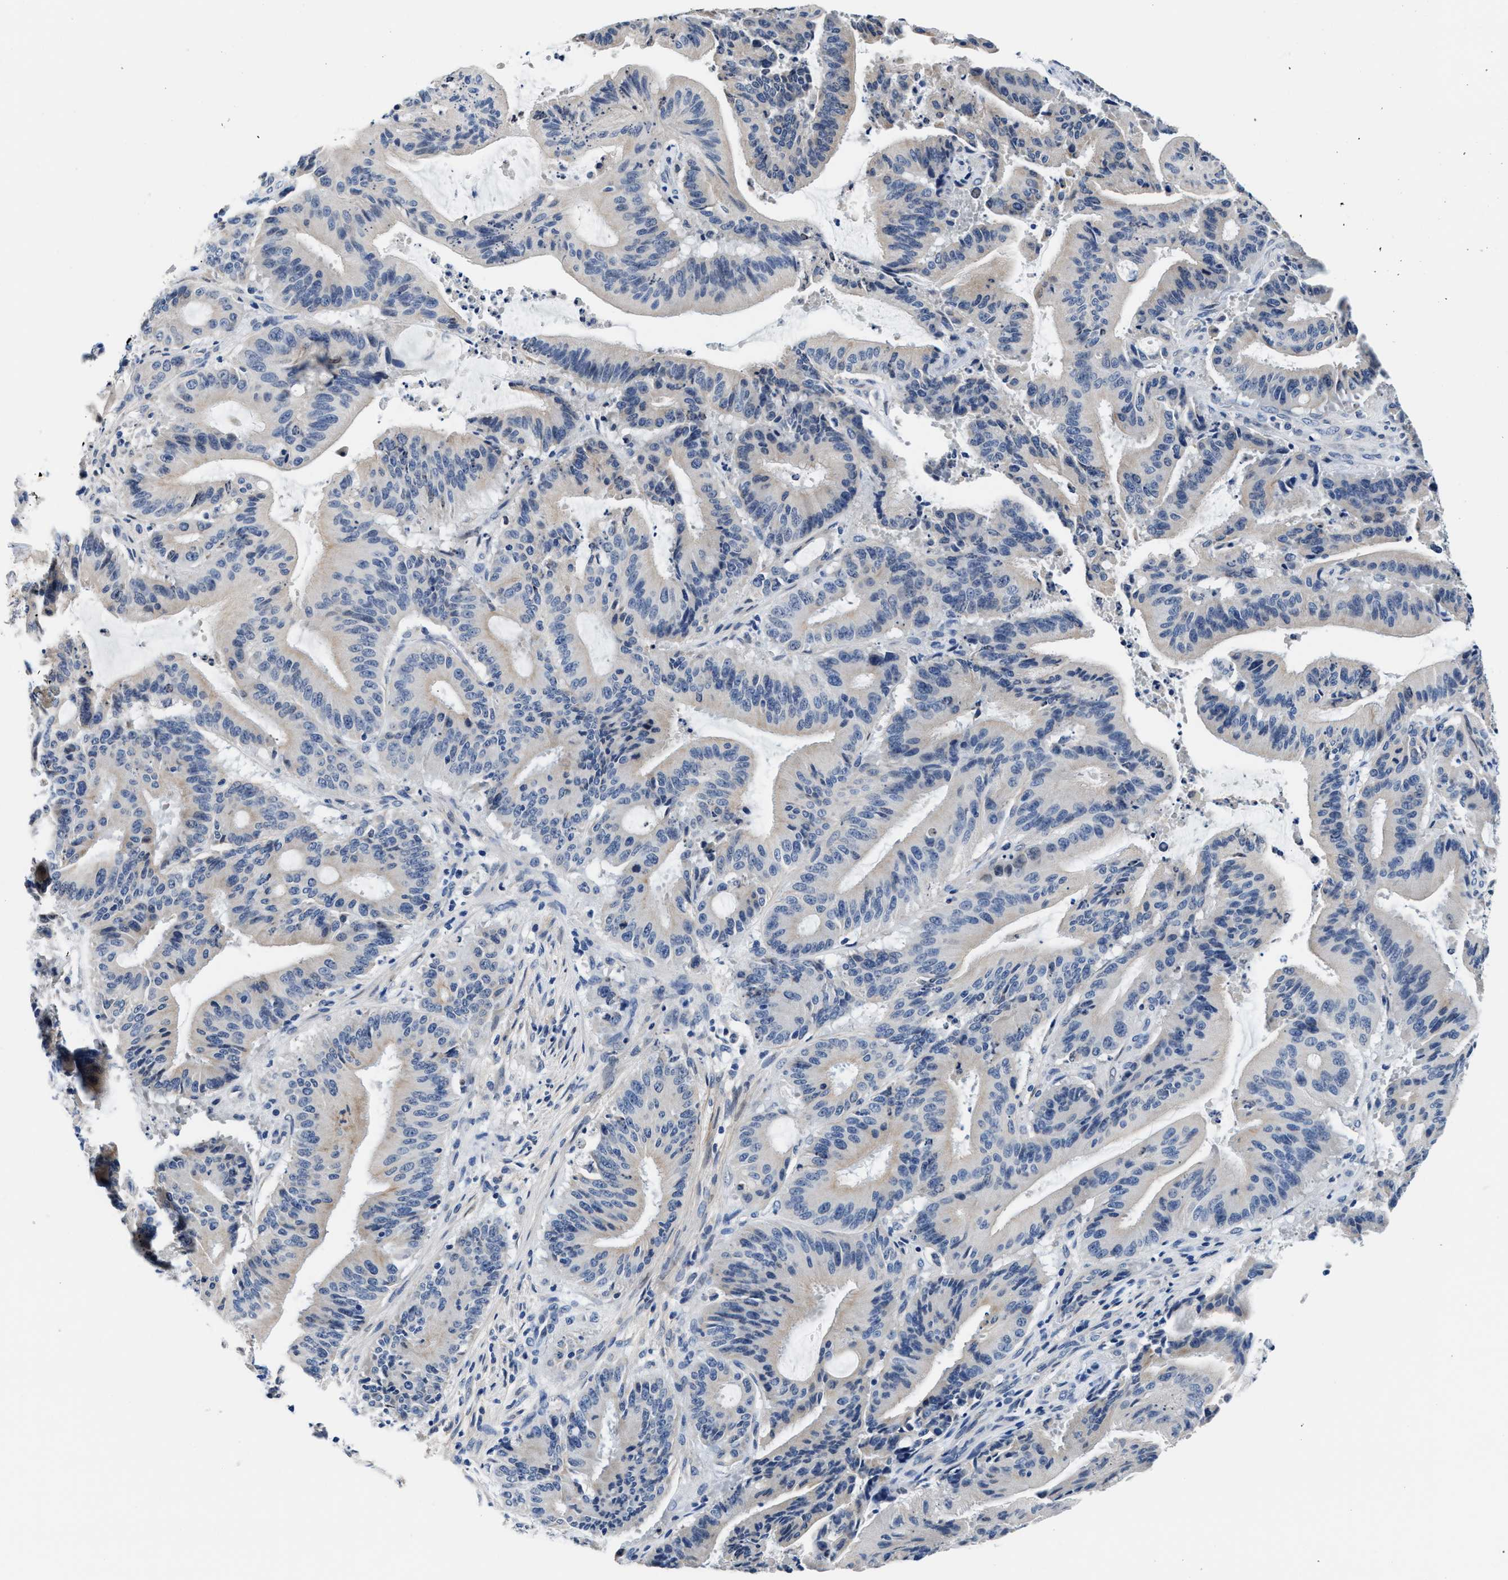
{"staining": {"intensity": "weak", "quantity": "<25%", "location": "cytoplasmic/membranous"}, "tissue": "liver cancer", "cell_type": "Tumor cells", "image_type": "cancer", "snomed": [{"axis": "morphology", "description": "Normal tissue, NOS"}, {"axis": "morphology", "description": "Cholangiocarcinoma"}, {"axis": "topography", "description": "Liver"}, {"axis": "topography", "description": "Peripheral nerve tissue"}], "caption": "IHC image of human cholangiocarcinoma (liver) stained for a protein (brown), which demonstrates no staining in tumor cells.", "gene": "MYH3", "patient": {"sex": "female", "age": 73}}